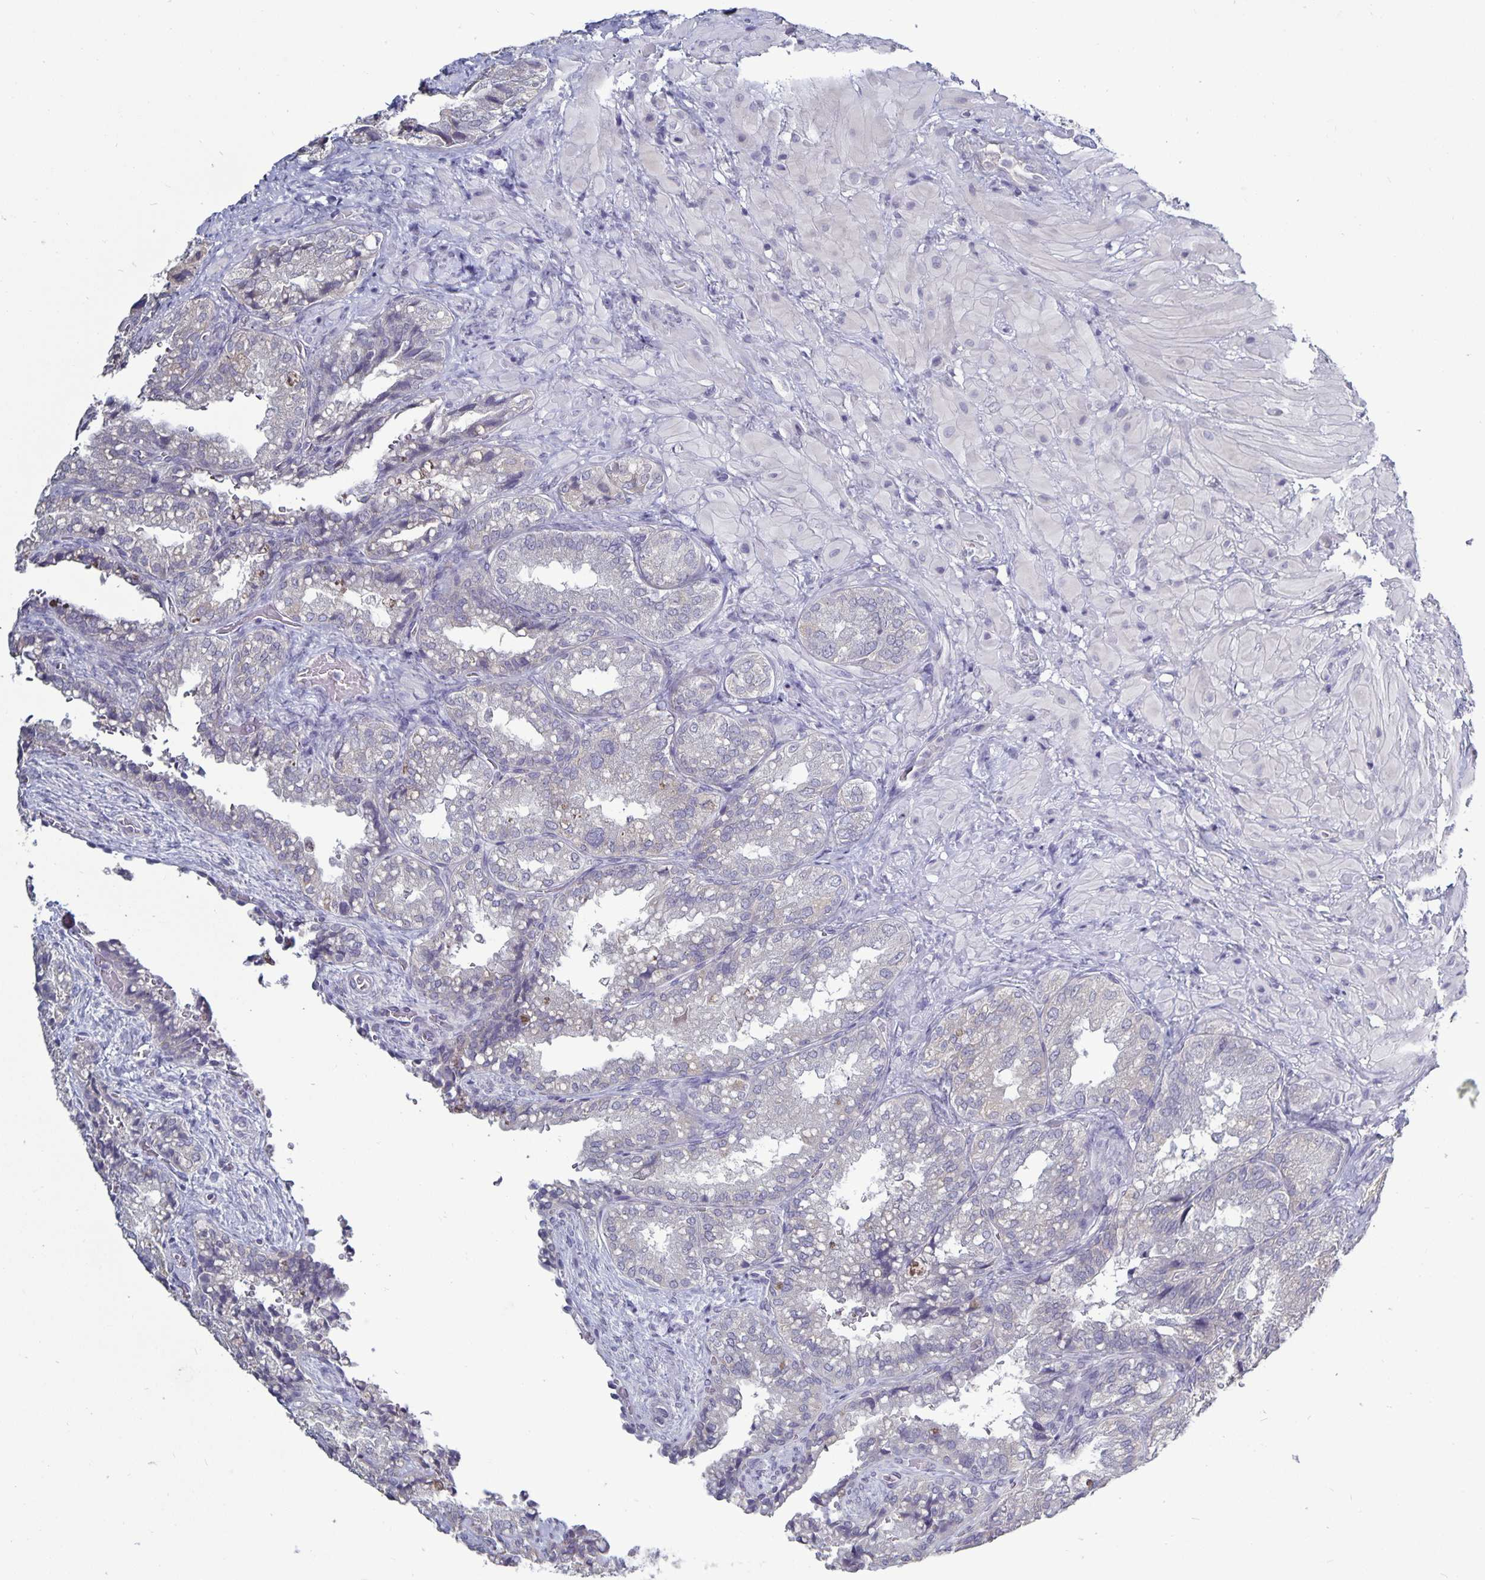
{"staining": {"intensity": "negative", "quantity": "none", "location": "none"}, "tissue": "seminal vesicle", "cell_type": "Glandular cells", "image_type": "normal", "snomed": [{"axis": "morphology", "description": "Normal tissue, NOS"}, {"axis": "topography", "description": "Seminal veicle"}], "caption": "High magnification brightfield microscopy of normal seminal vesicle stained with DAB (3,3'-diaminobenzidine) (brown) and counterstained with hematoxylin (blue): glandular cells show no significant positivity.", "gene": "PLCB3", "patient": {"sex": "male", "age": 57}}